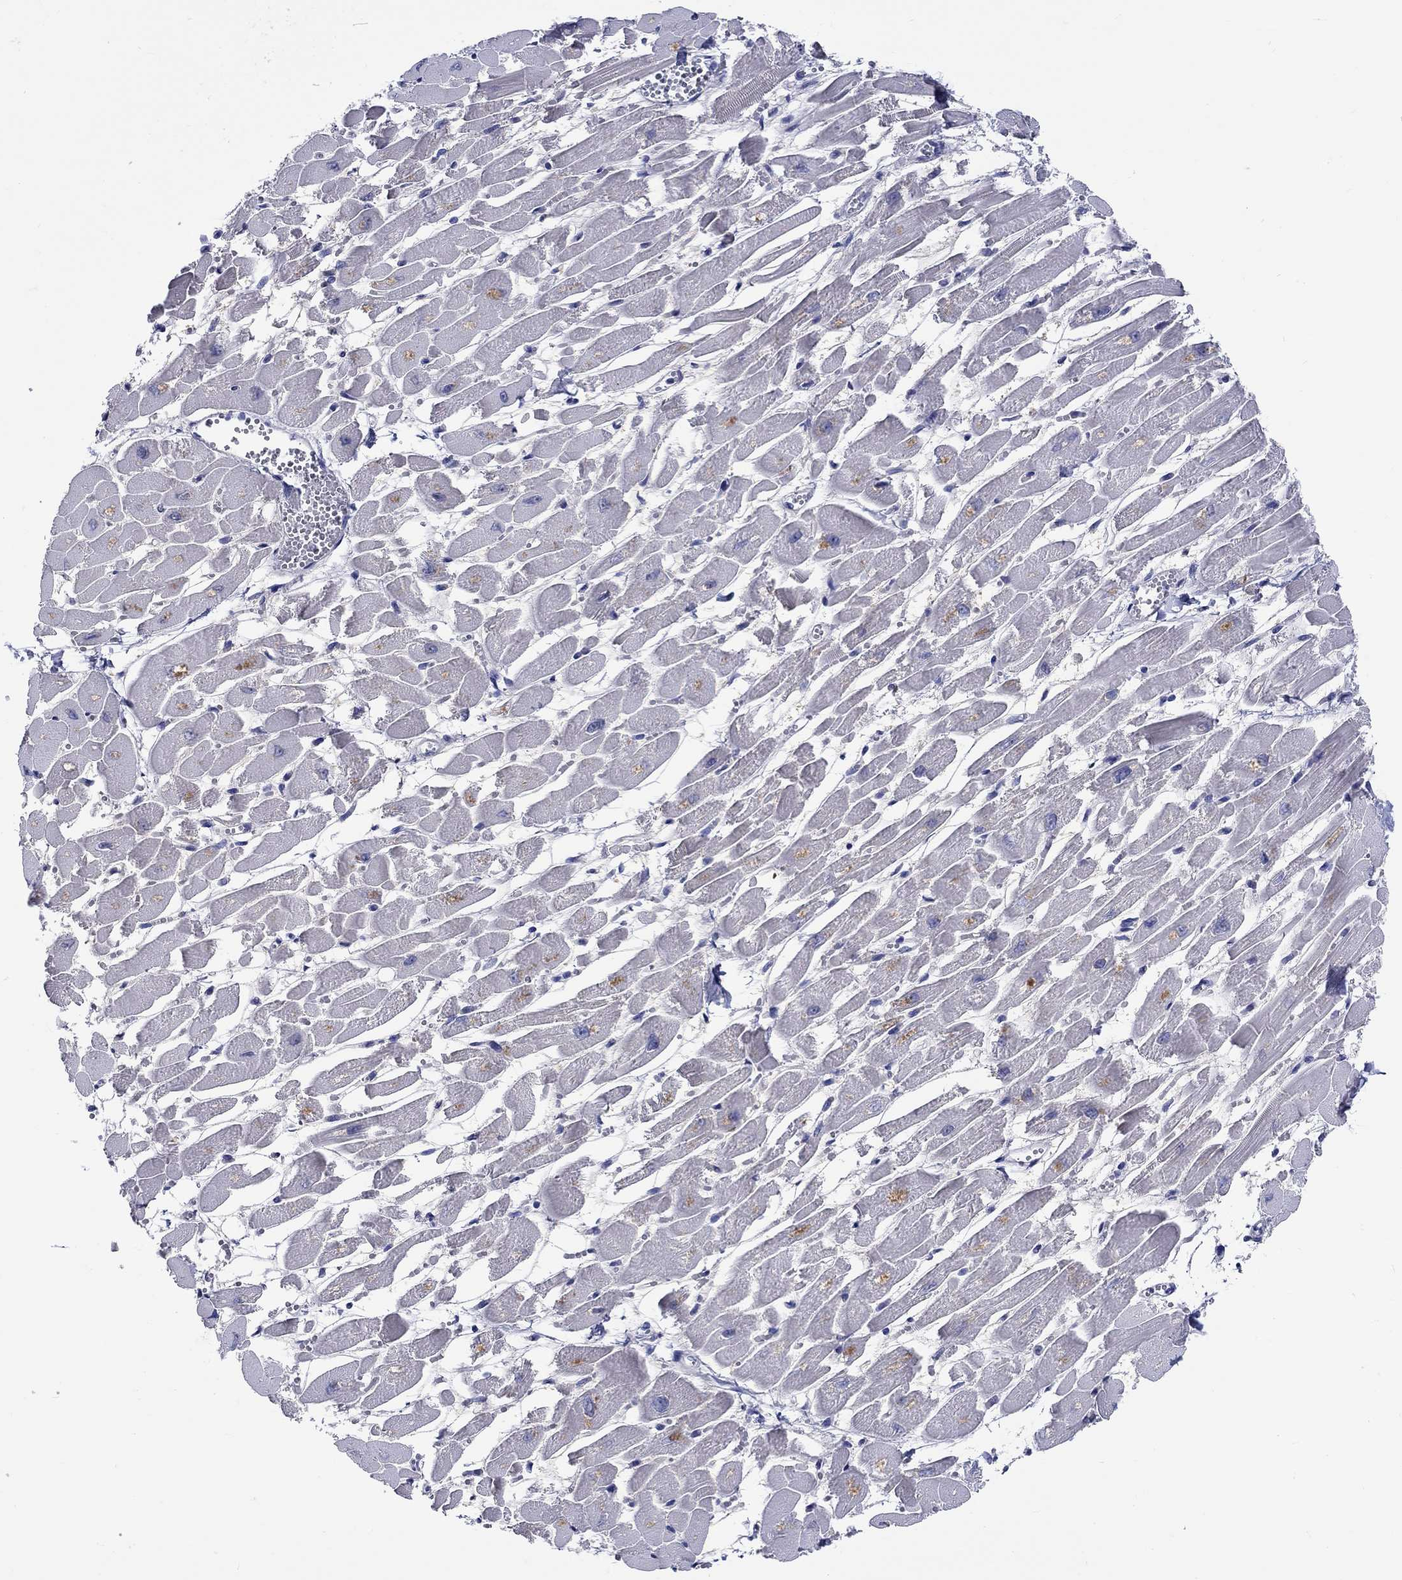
{"staining": {"intensity": "negative", "quantity": "none", "location": "none"}, "tissue": "heart muscle", "cell_type": "Cardiomyocytes", "image_type": "normal", "snomed": [{"axis": "morphology", "description": "Normal tissue, NOS"}, {"axis": "topography", "description": "Heart"}], "caption": "Cardiomyocytes show no significant protein staining in benign heart muscle. (DAB immunohistochemistry (IHC) with hematoxylin counter stain).", "gene": "SLC30A3", "patient": {"sex": "female", "age": 52}}